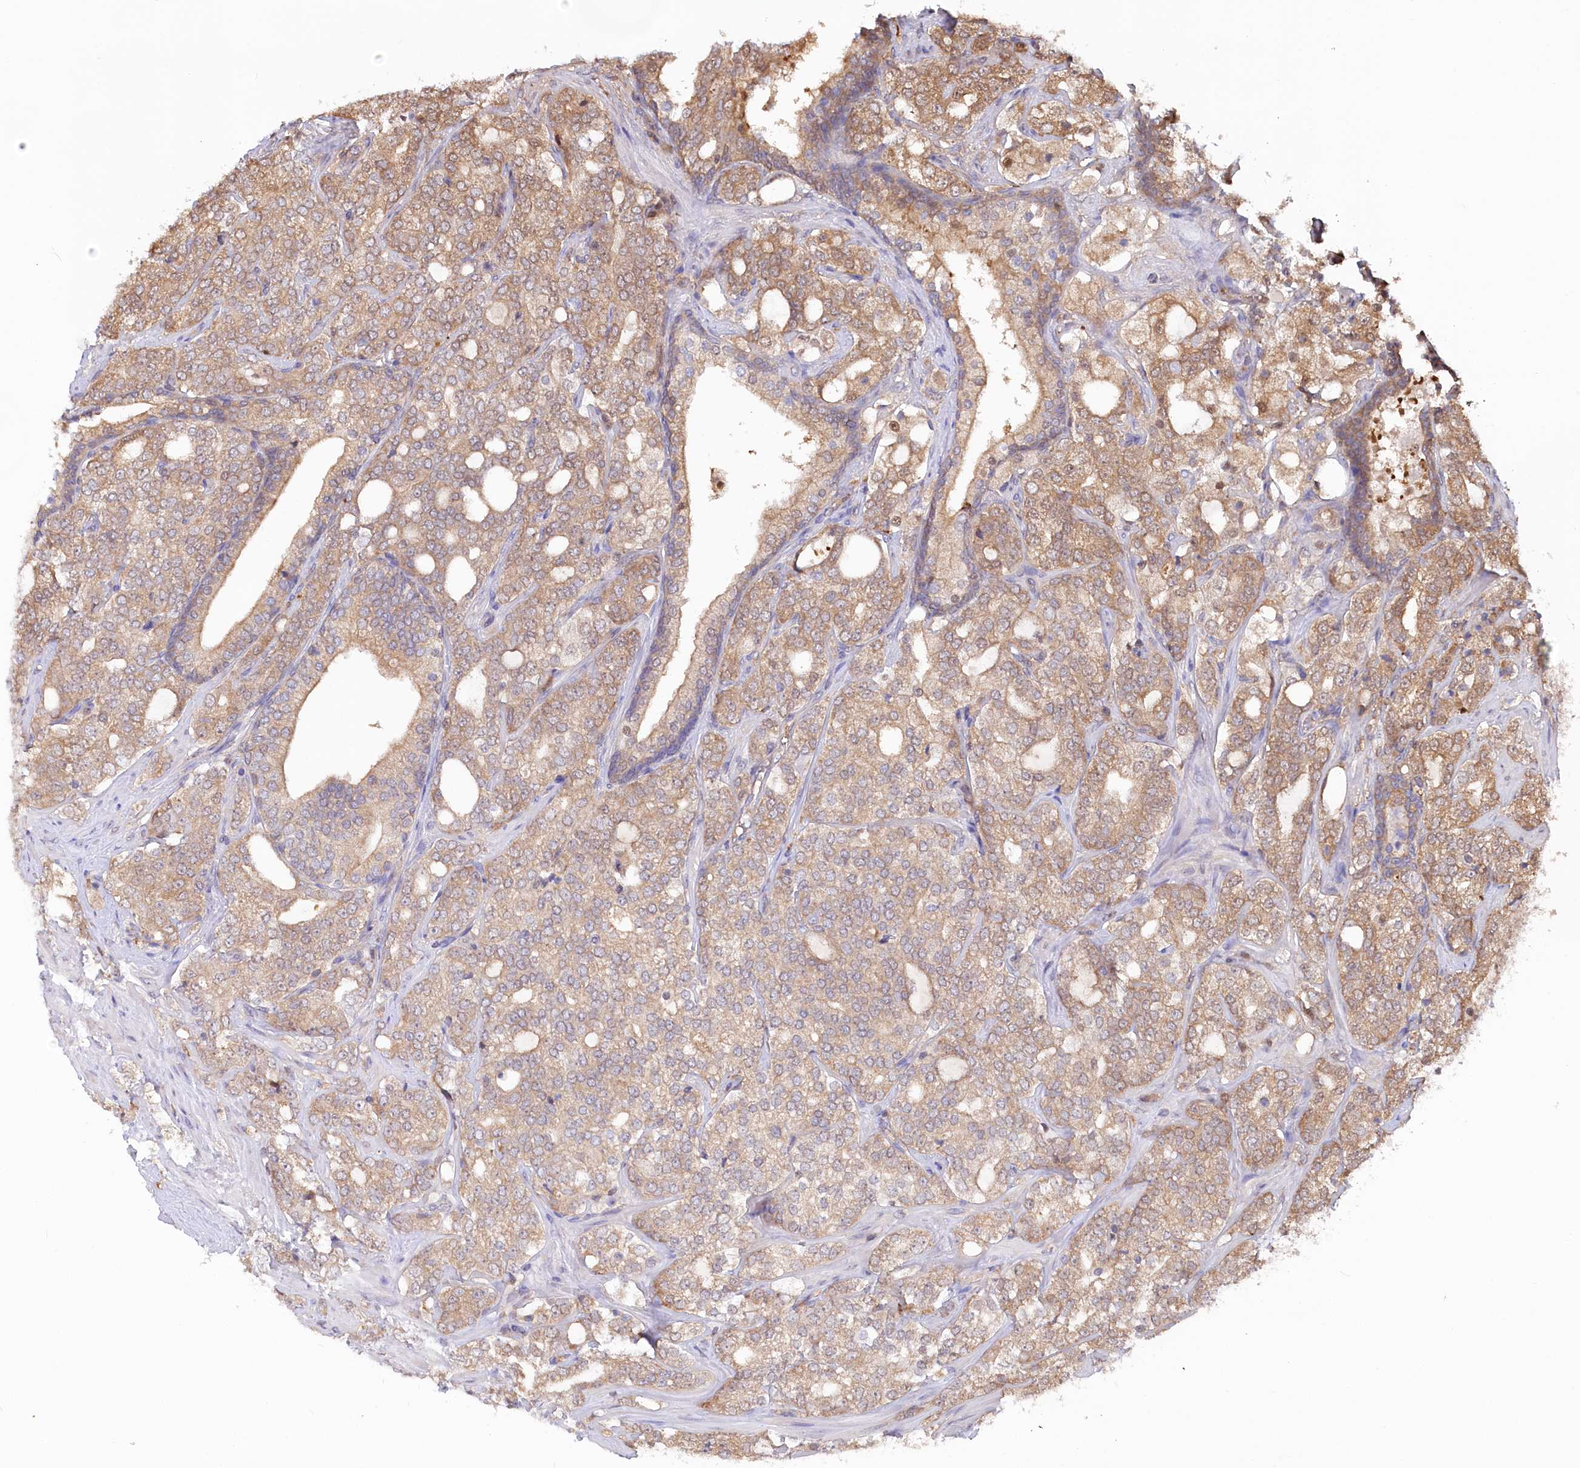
{"staining": {"intensity": "moderate", "quantity": ">75%", "location": "cytoplasmic/membranous"}, "tissue": "prostate cancer", "cell_type": "Tumor cells", "image_type": "cancer", "snomed": [{"axis": "morphology", "description": "Adenocarcinoma, High grade"}, {"axis": "topography", "description": "Prostate"}], "caption": "Prostate cancer (adenocarcinoma (high-grade)) stained for a protein (brown) shows moderate cytoplasmic/membranous positive staining in about >75% of tumor cells.", "gene": "PSMA1", "patient": {"sex": "male", "age": 64}}